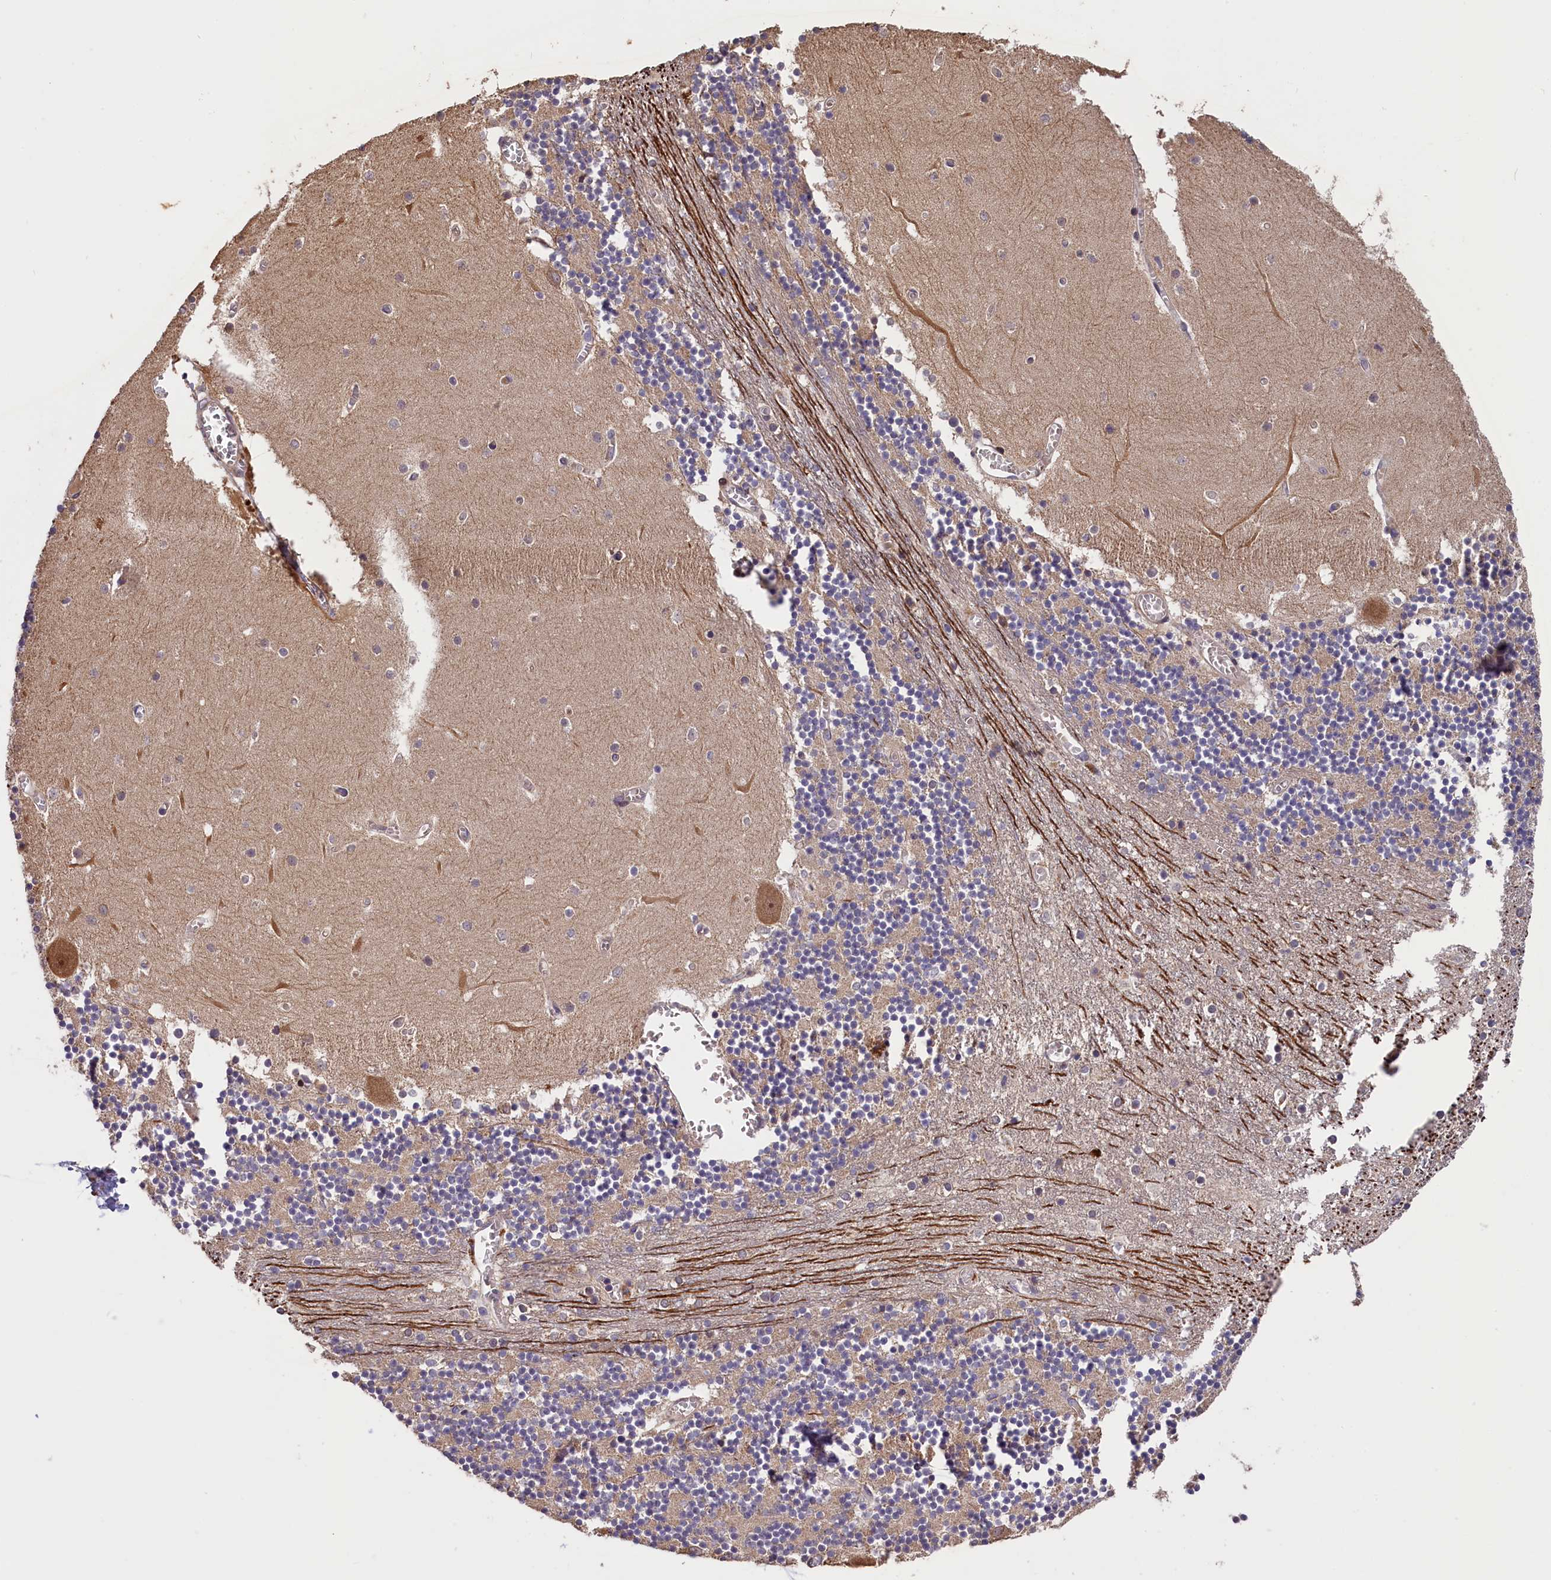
{"staining": {"intensity": "moderate", "quantity": "<25%", "location": "cytoplasmic/membranous"}, "tissue": "cerebellum", "cell_type": "Cells in granular layer", "image_type": "normal", "snomed": [{"axis": "morphology", "description": "Normal tissue, NOS"}, {"axis": "topography", "description": "Cerebellum"}], "caption": "Normal cerebellum demonstrates moderate cytoplasmic/membranous positivity in about <25% of cells in granular layer, visualized by immunohistochemistry.", "gene": "DNAJB9", "patient": {"sex": "female", "age": 28}}